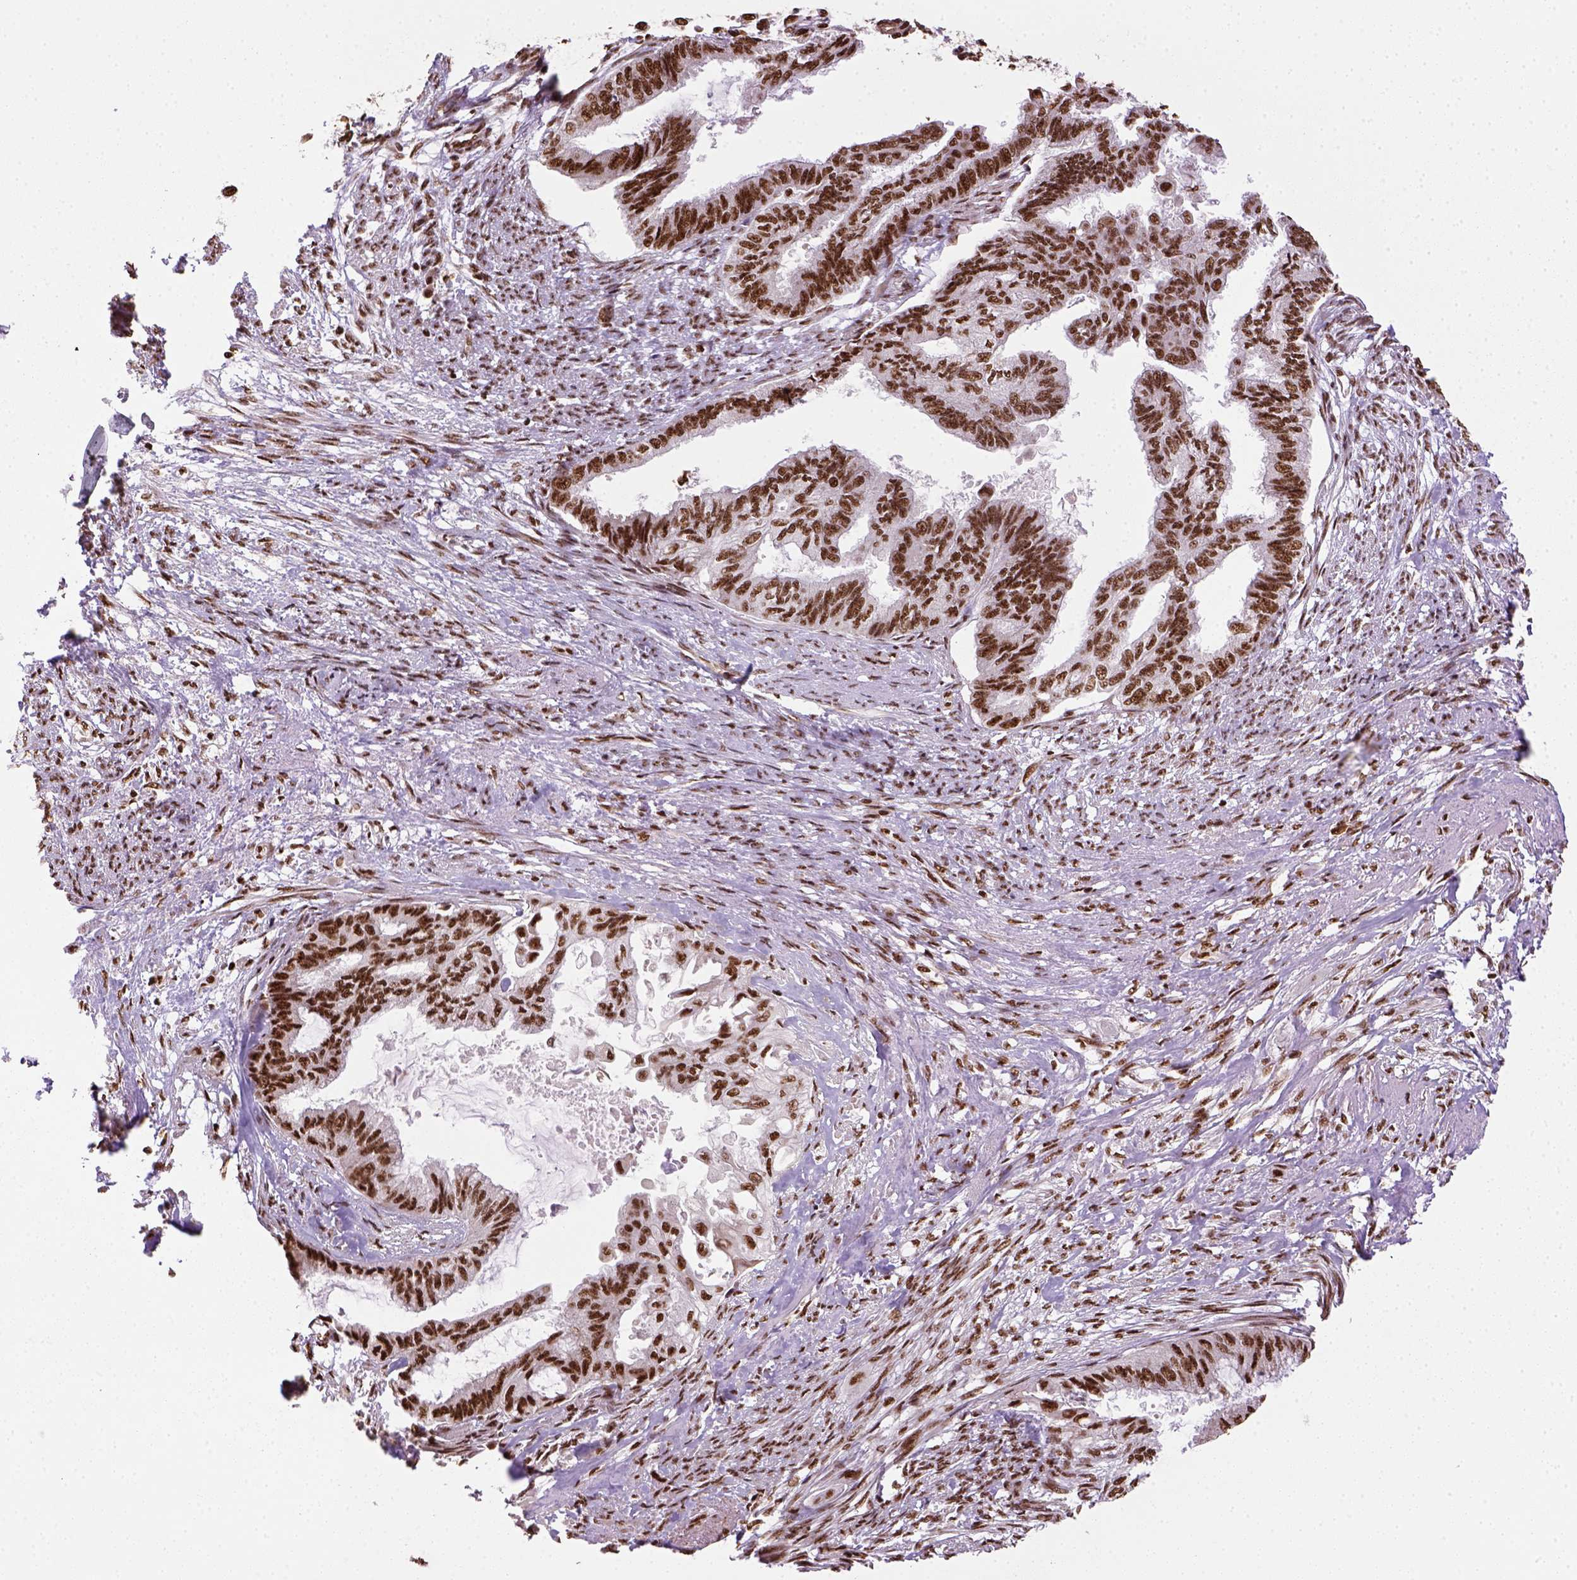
{"staining": {"intensity": "strong", "quantity": ">75%", "location": "nuclear"}, "tissue": "endometrial cancer", "cell_type": "Tumor cells", "image_type": "cancer", "snomed": [{"axis": "morphology", "description": "Adenocarcinoma, NOS"}, {"axis": "topography", "description": "Endometrium"}], "caption": "Endometrial cancer (adenocarcinoma) stained for a protein demonstrates strong nuclear positivity in tumor cells. The staining was performed using DAB (3,3'-diaminobenzidine), with brown indicating positive protein expression. Nuclei are stained blue with hematoxylin.", "gene": "CCAR1", "patient": {"sex": "female", "age": 86}}